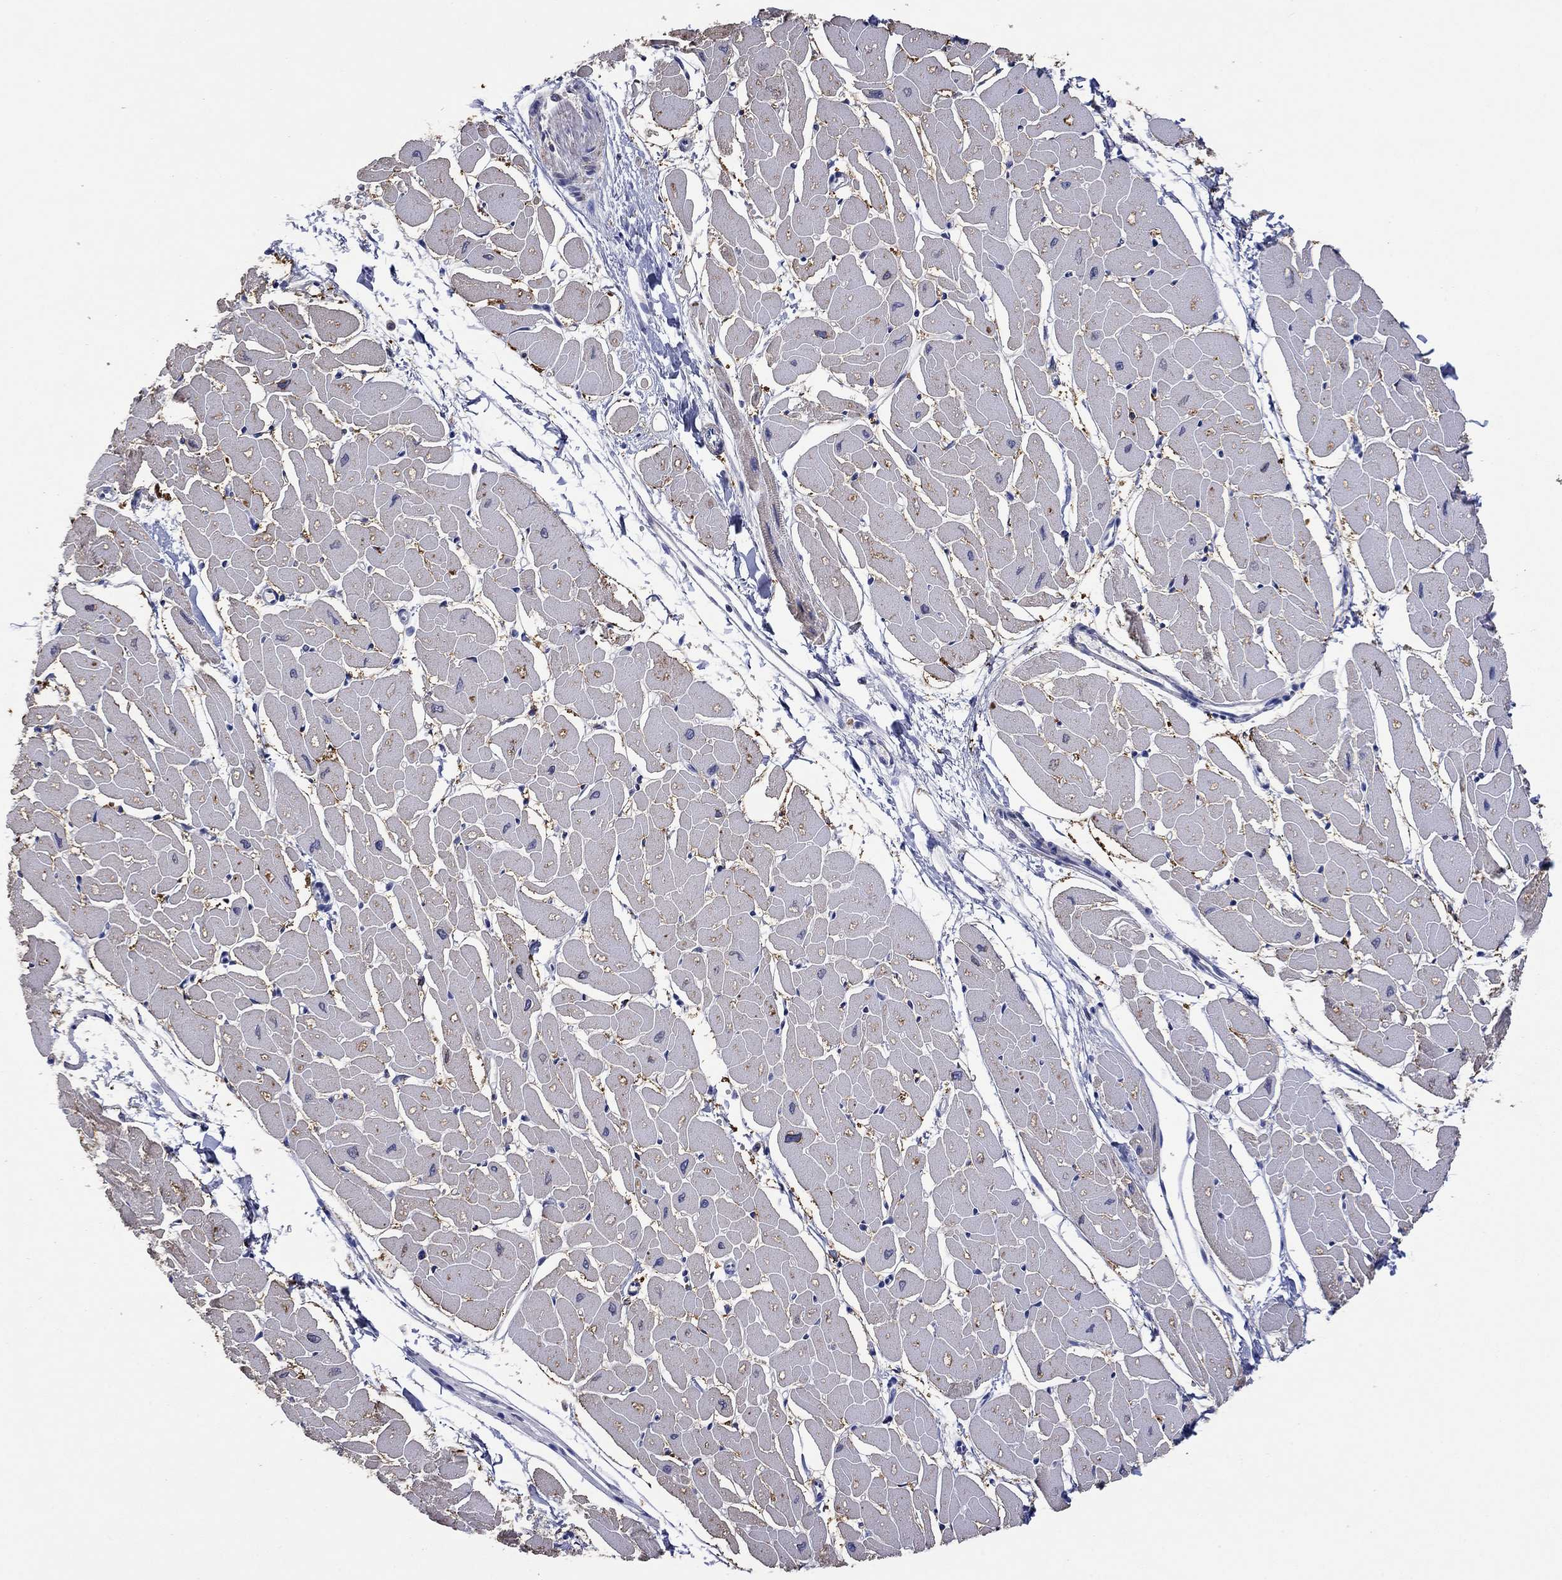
{"staining": {"intensity": "negative", "quantity": "none", "location": "none"}, "tissue": "heart muscle", "cell_type": "Cardiomyocytes", "image_type": "normal", "snomed": [{"axis": "morphology", "description": "Normal tissue, NOS"}, {"axis": "topography", "description": "Heart"}], "caption": "This is an immunohistochemistry image of unremarkable heart muscle. There is no staining in cardiomyocytes.", "gene": "CLVS1", "patient": {"sex": "male", "age": 57}}